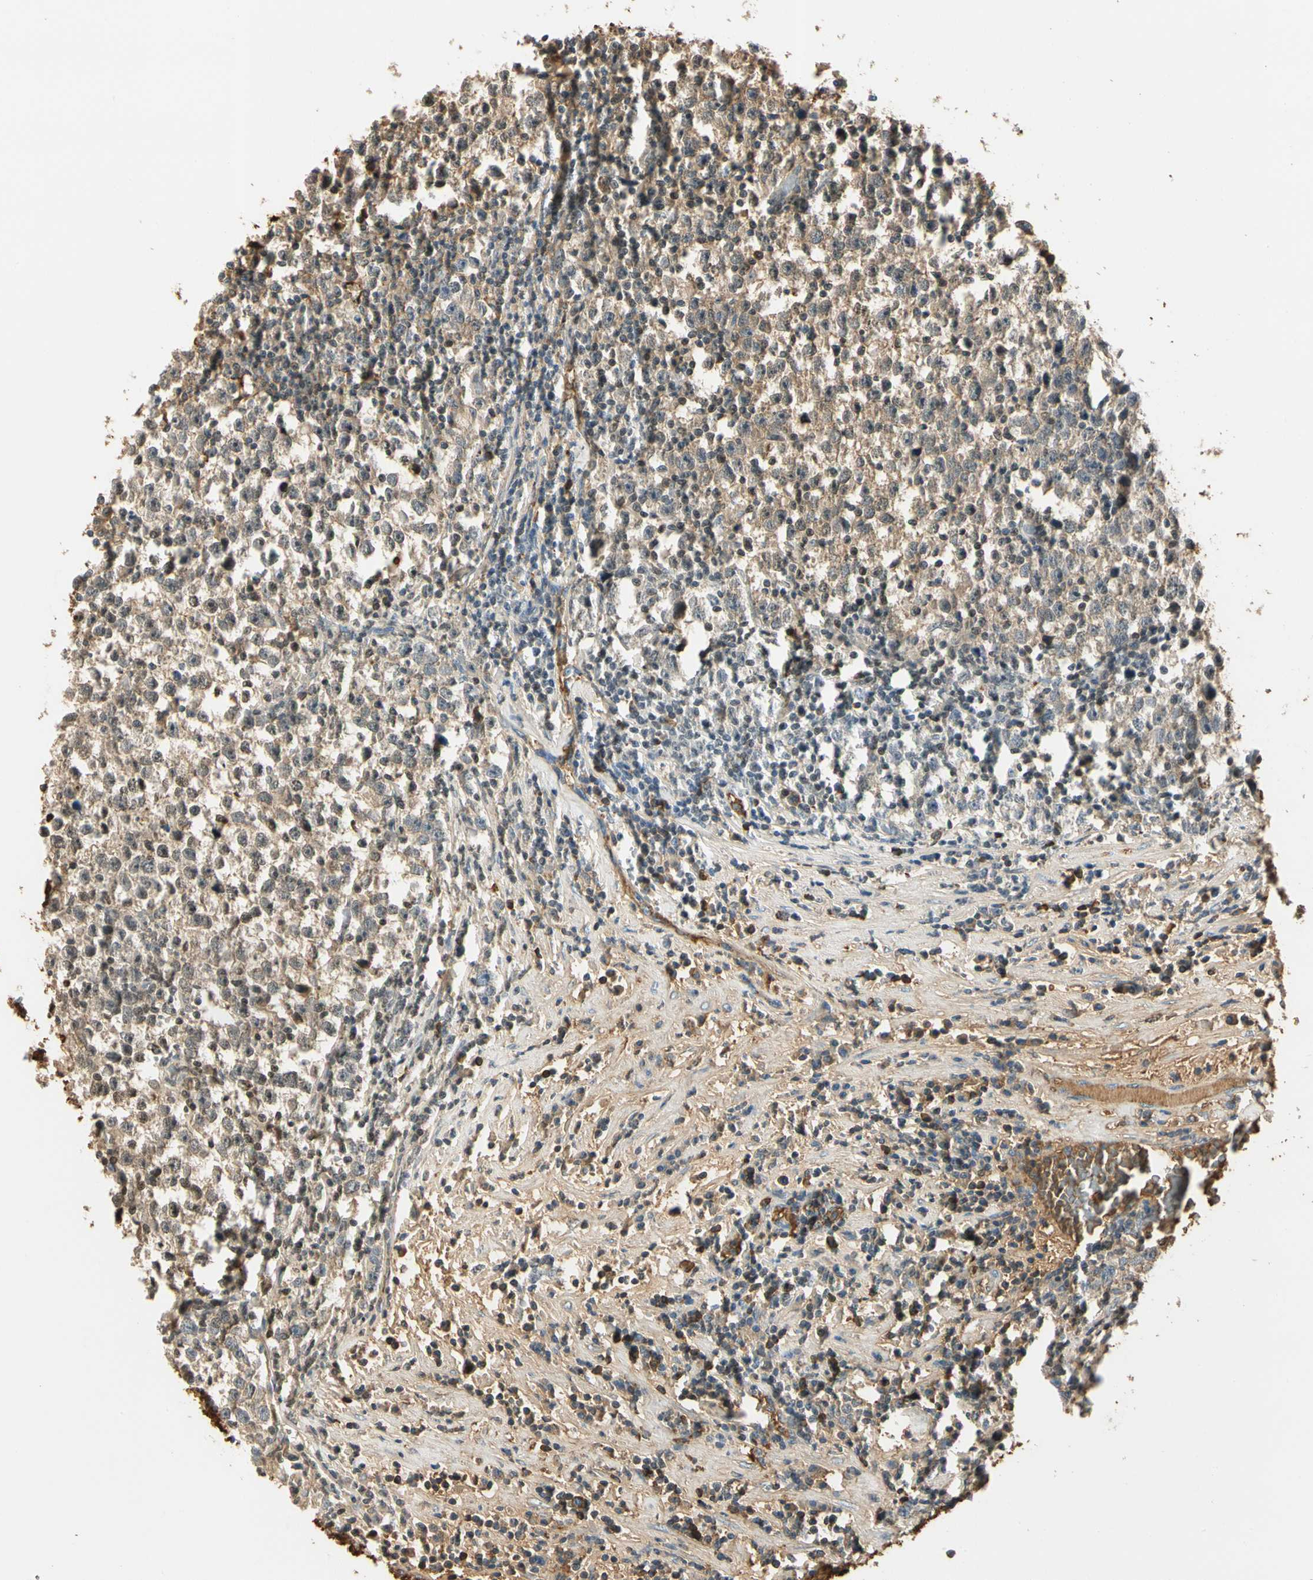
{"staining": {"intensity": "weak", "quantity": ">75%", "location": "cytoplasmic/membranous,nuclear"}, "tissue": "testis cancer", "cell_type": "Tumor cells", "image_type": "cancer", "snomed": [{"axis": "morphology", "description": "Seminoma, NOS"}, {"axis": "topography", "description": "Testis"}], "caption": "Immunohistochemical staining of human seminoma (testis) shows low levels of weak cytoplasmic/membranous and nuclear expression in about >75% of tumor cells.", "gene": "LAMB3", "patient": {"sex": "male", "age": 43}}